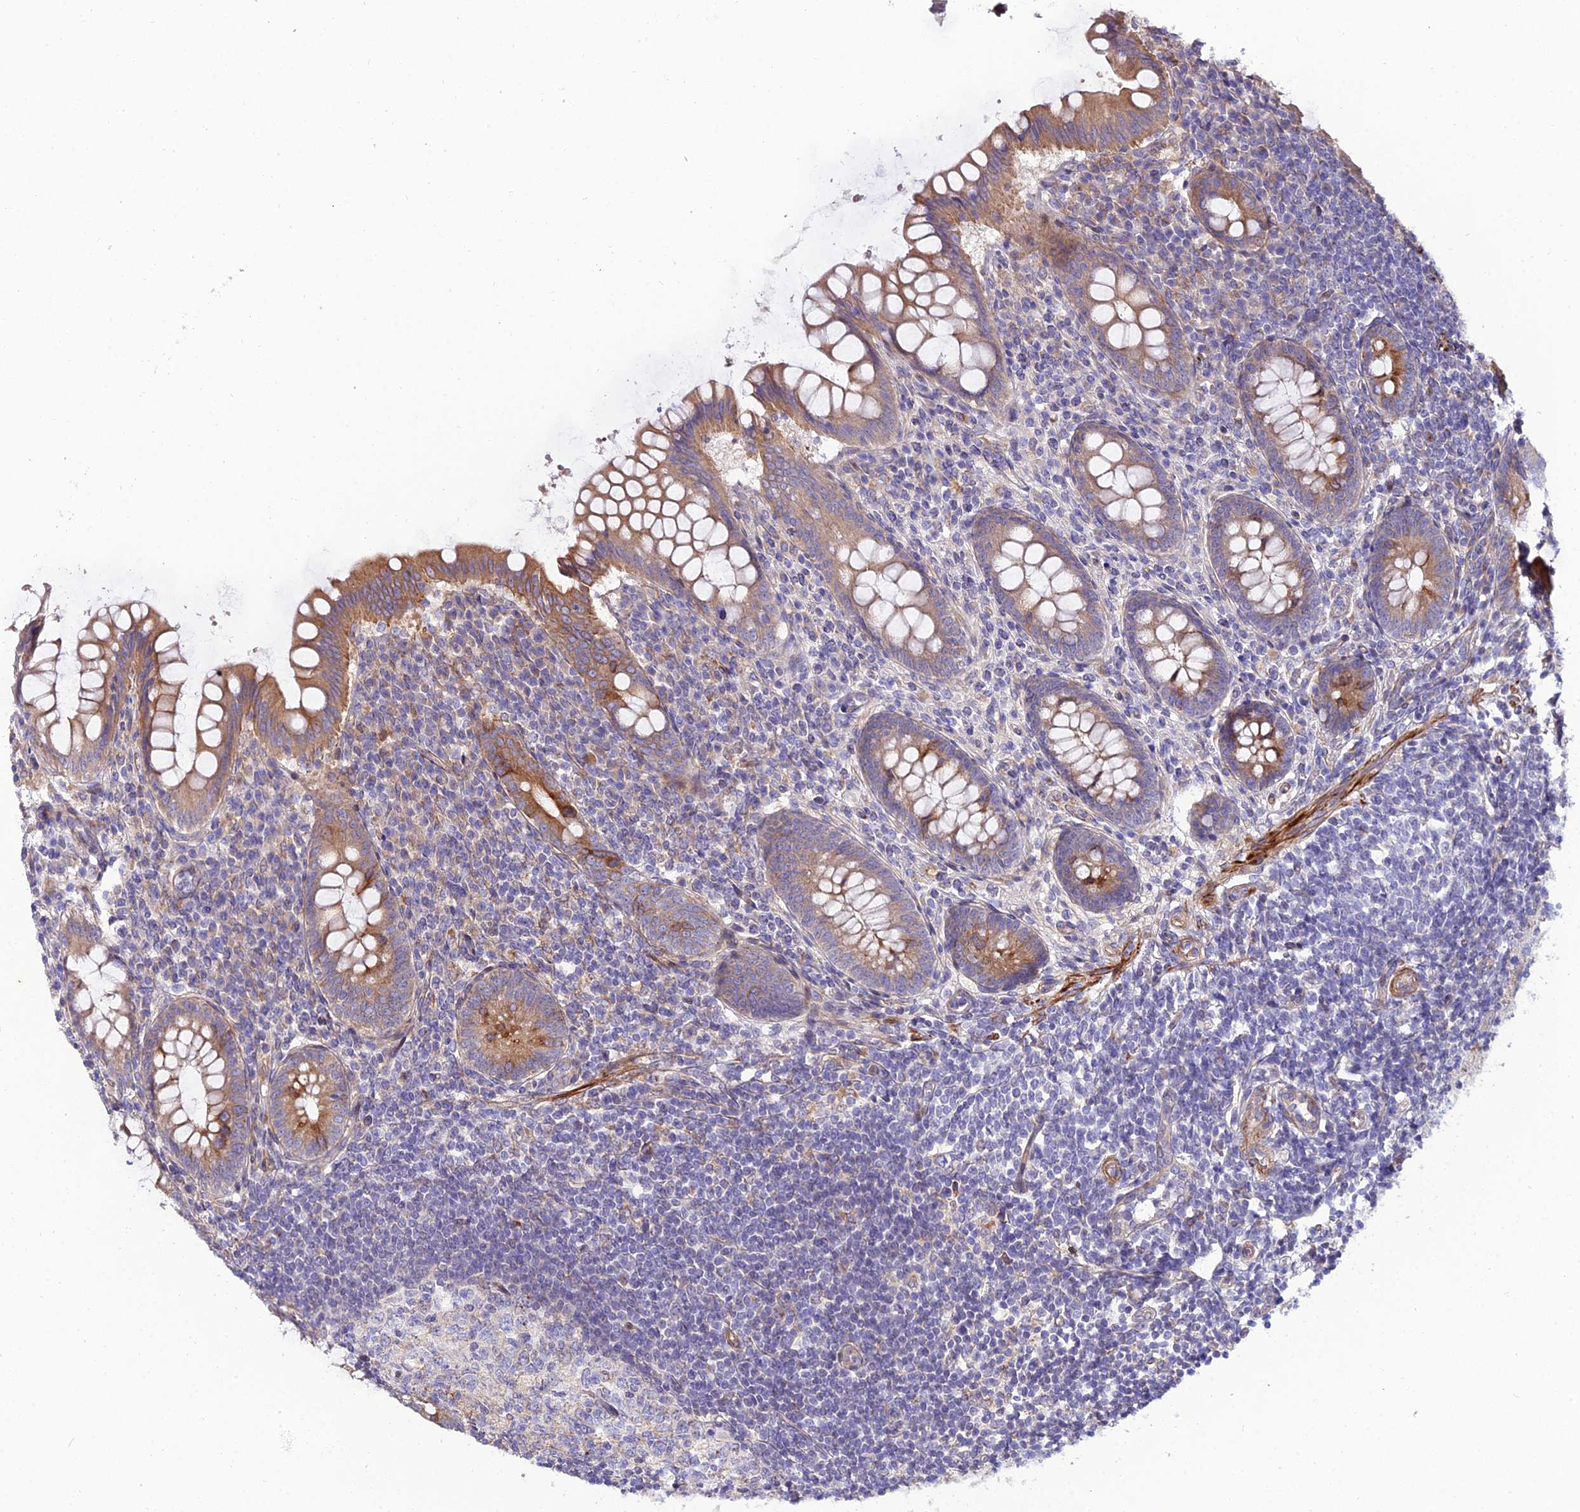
{"staining": {"intensity": "moderate", "quantity": ">75%", "location": "cytoplasmic/membranous"}, "tissue": "appendix", "cell_type": "Glandular cells", "image_type": "normal", "snomed": [{"axis": "morphology", "description": "Normal tissue, NOS"}, {"axis": "topography", "description": "Appendix"}], "caption": "Immunohistochemical staining of unremarkable appendix demonstrates moderate cytoplasmic/membranous protein positivity in about >75% of glandular cells.", "gene": "ARL6IP1", "patient": {"sex": "female", "age": 33}}